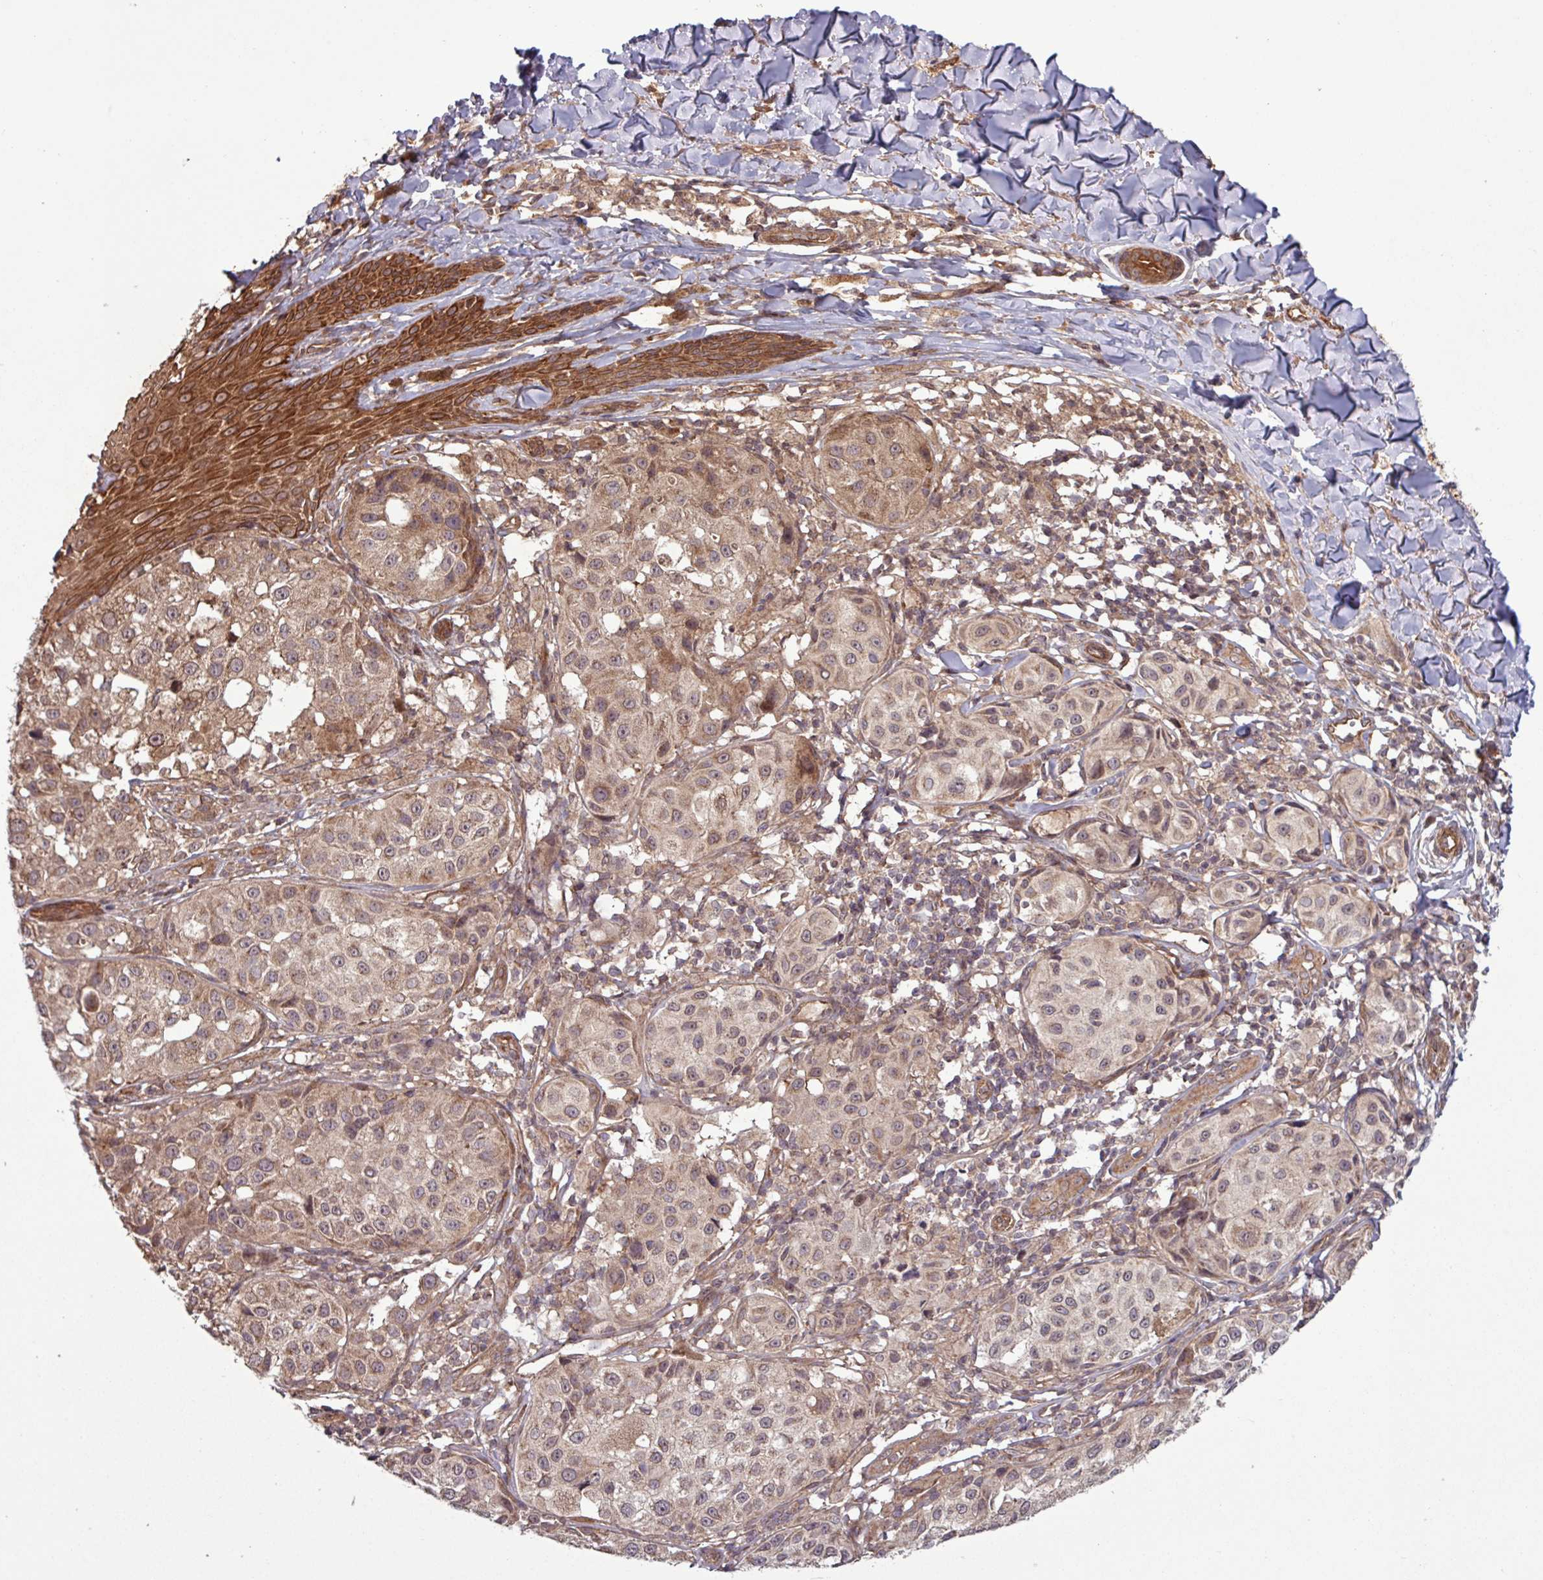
{"staining": {"intensity": "moderate", "quantity": ">75%", "location": "cytoplasmic/membranous,nuclear"}, "tissue": "melanoma", "cell_type": "Tumor cells", "image_type": "cancer", "snomed": [{"axis": "morphology", "description": "Malignant melanoma, NOS"}, {"axis": "topography", "description": "Skin"}], "caption": "Melanoma was stained to show a protein in brown. There is medium levels of moderate cytoplasmic/membranous and nuclear expression in approximately >75% of tumor cells.", "gene": "TRABD2A", "patient": {"sex": "male", "age": 39}}